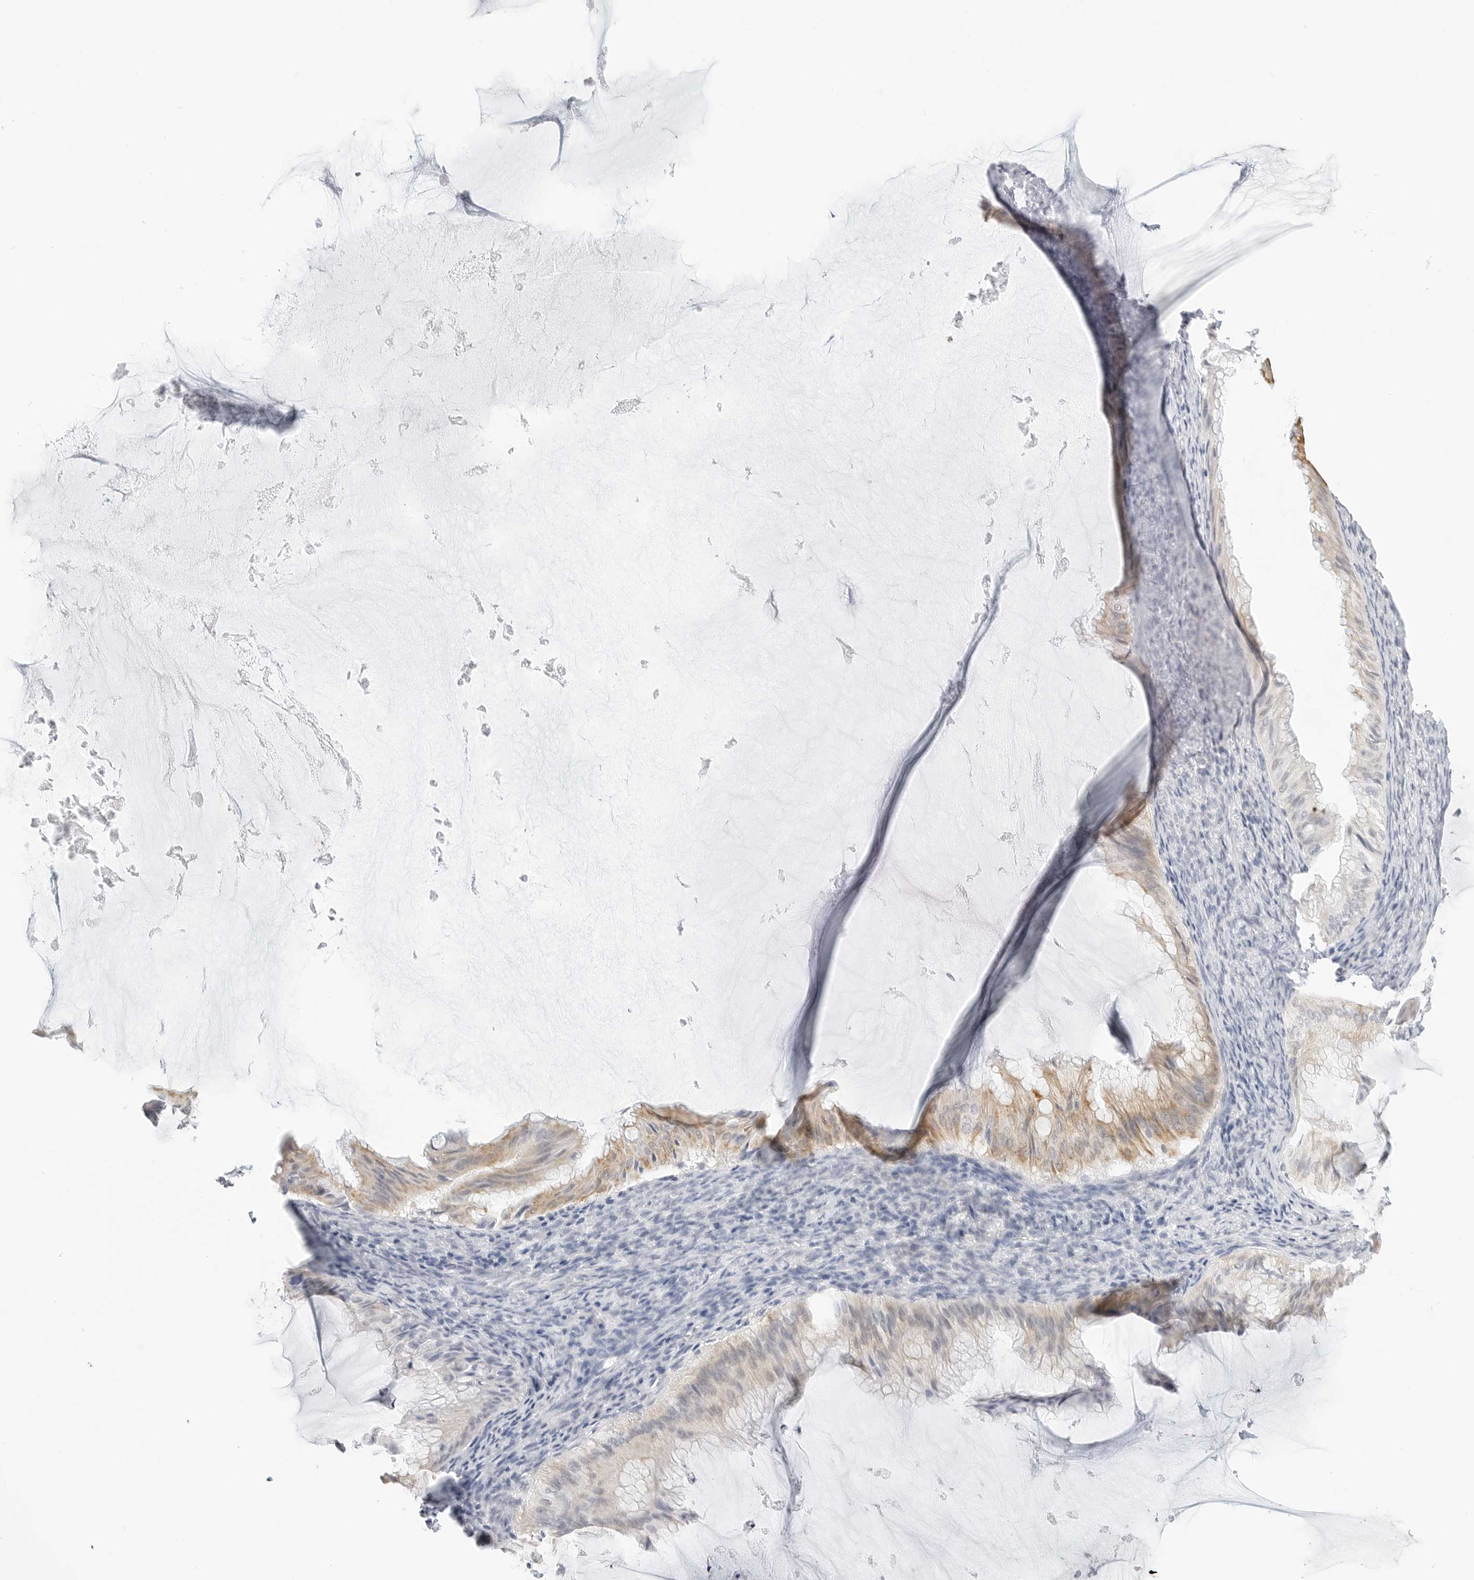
{"staining": {"intensity": "weak", "quantity": "25%-75%", "location": "cytoplasmic/membranous"}, "tissue": "ovarian cancer", "cell_type": "Tumor cells", "image_type": "cancer", "snomed": [{"axis": "morphology", "description": "Cystadenocarcinoma, mucinous, NOS"}, {"axis": "topography", "description": "Ovary"}], "caption": "Ovarian cancer stained with a brown dye exhibits weak cytoplasmic/membranous positive expression in about 25%-75% of tumor cells.", "gene": "HMGCS2", "patient": {"sex": "female", "age": 61}}